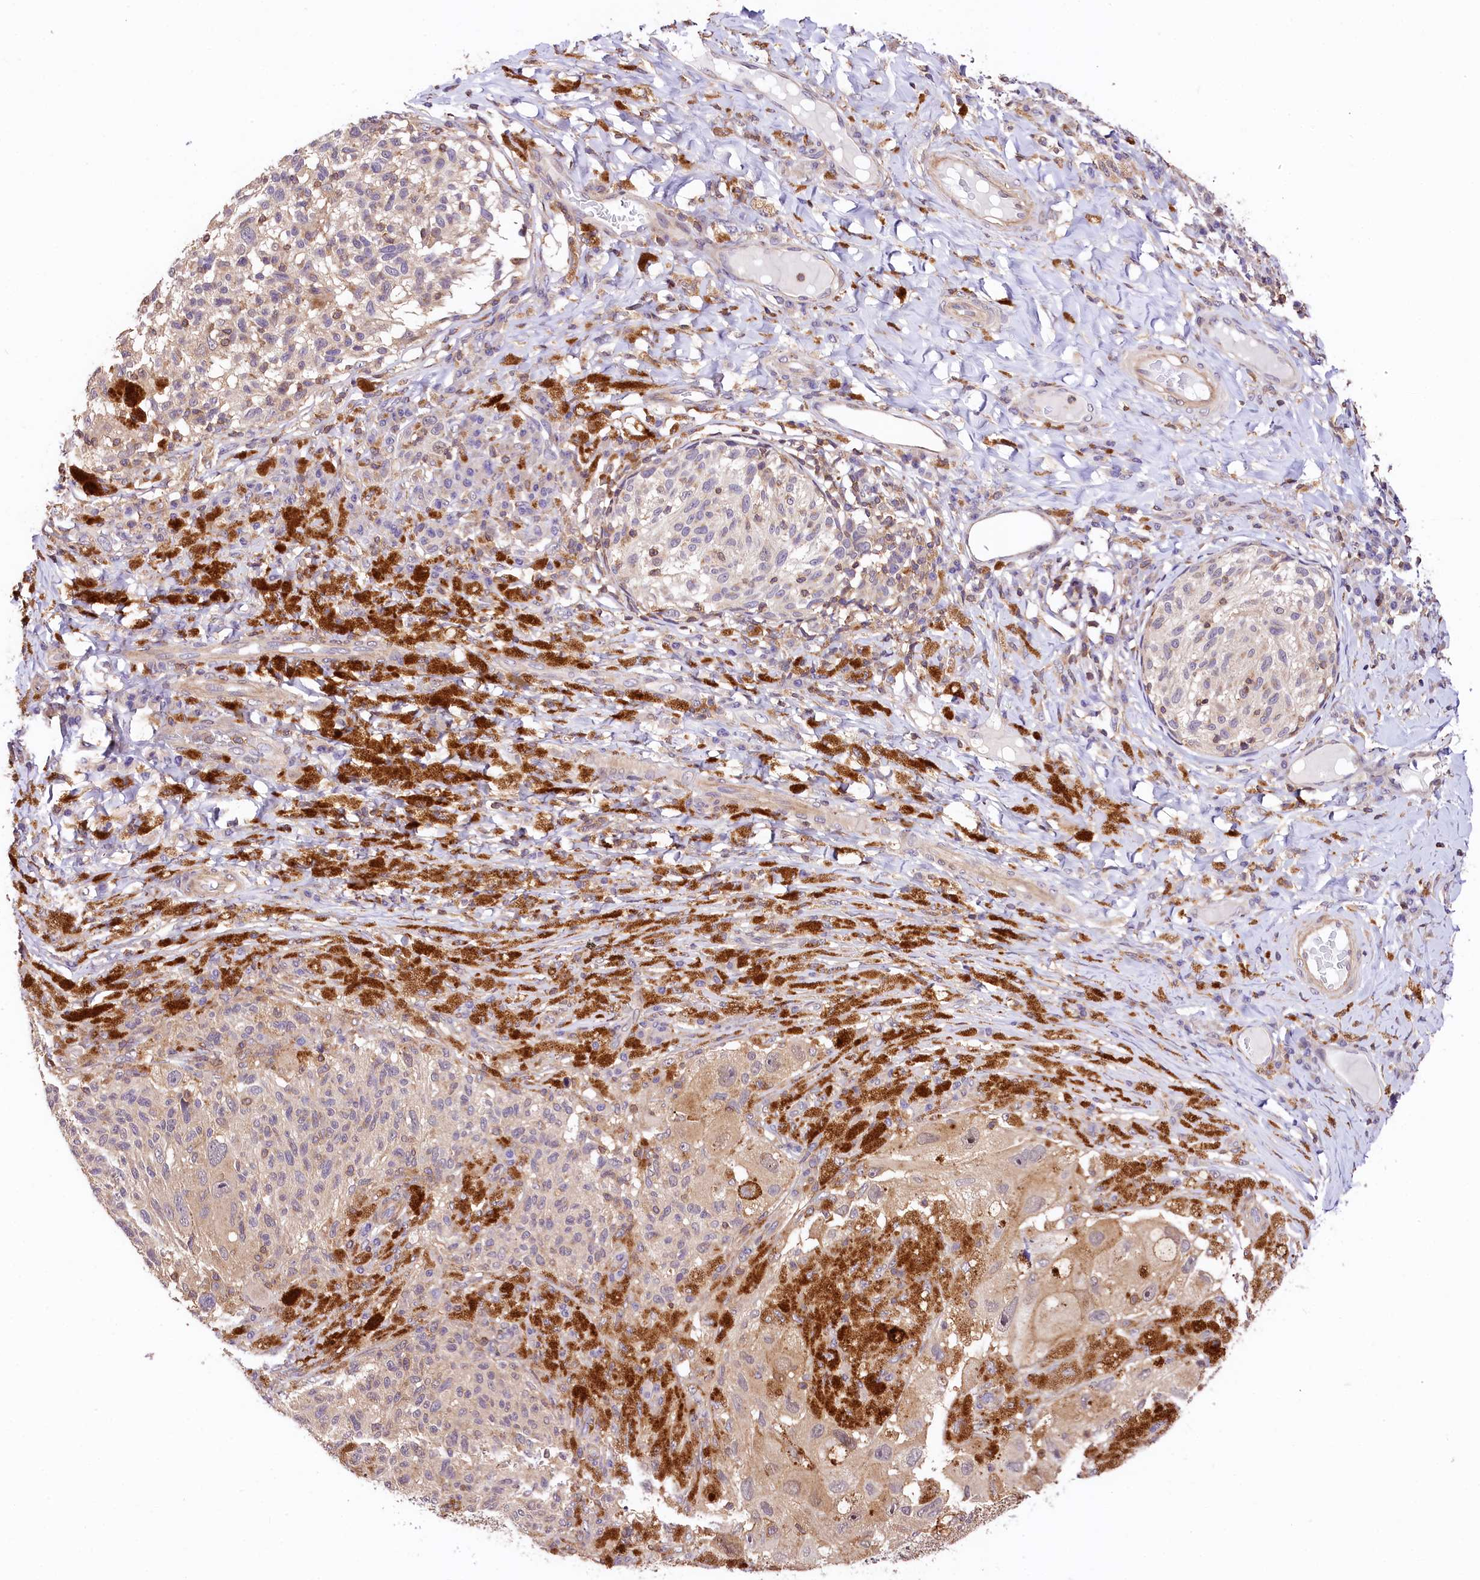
{"staining": {"intensity": "weak", "quantity": "25%-75%", "location": "cytoplasmic/membranous"}, "tissue": "melanoma", "cell_type": "Tumor cells", "image_type": "cancer", "snomed": [{"axis": "morphology", "description": "Malignant melanoma, NOS"}, {"axis": "topography", "description": "Skin"}], "caption": "This is a histology image of immunohistochemistry staining of malignant melanoma, which shows weak staining in the cytoplasmic/membranous of tumor cells.", "gene": "CHORDC1", "patient": {"sex": "female", "age": 73}}